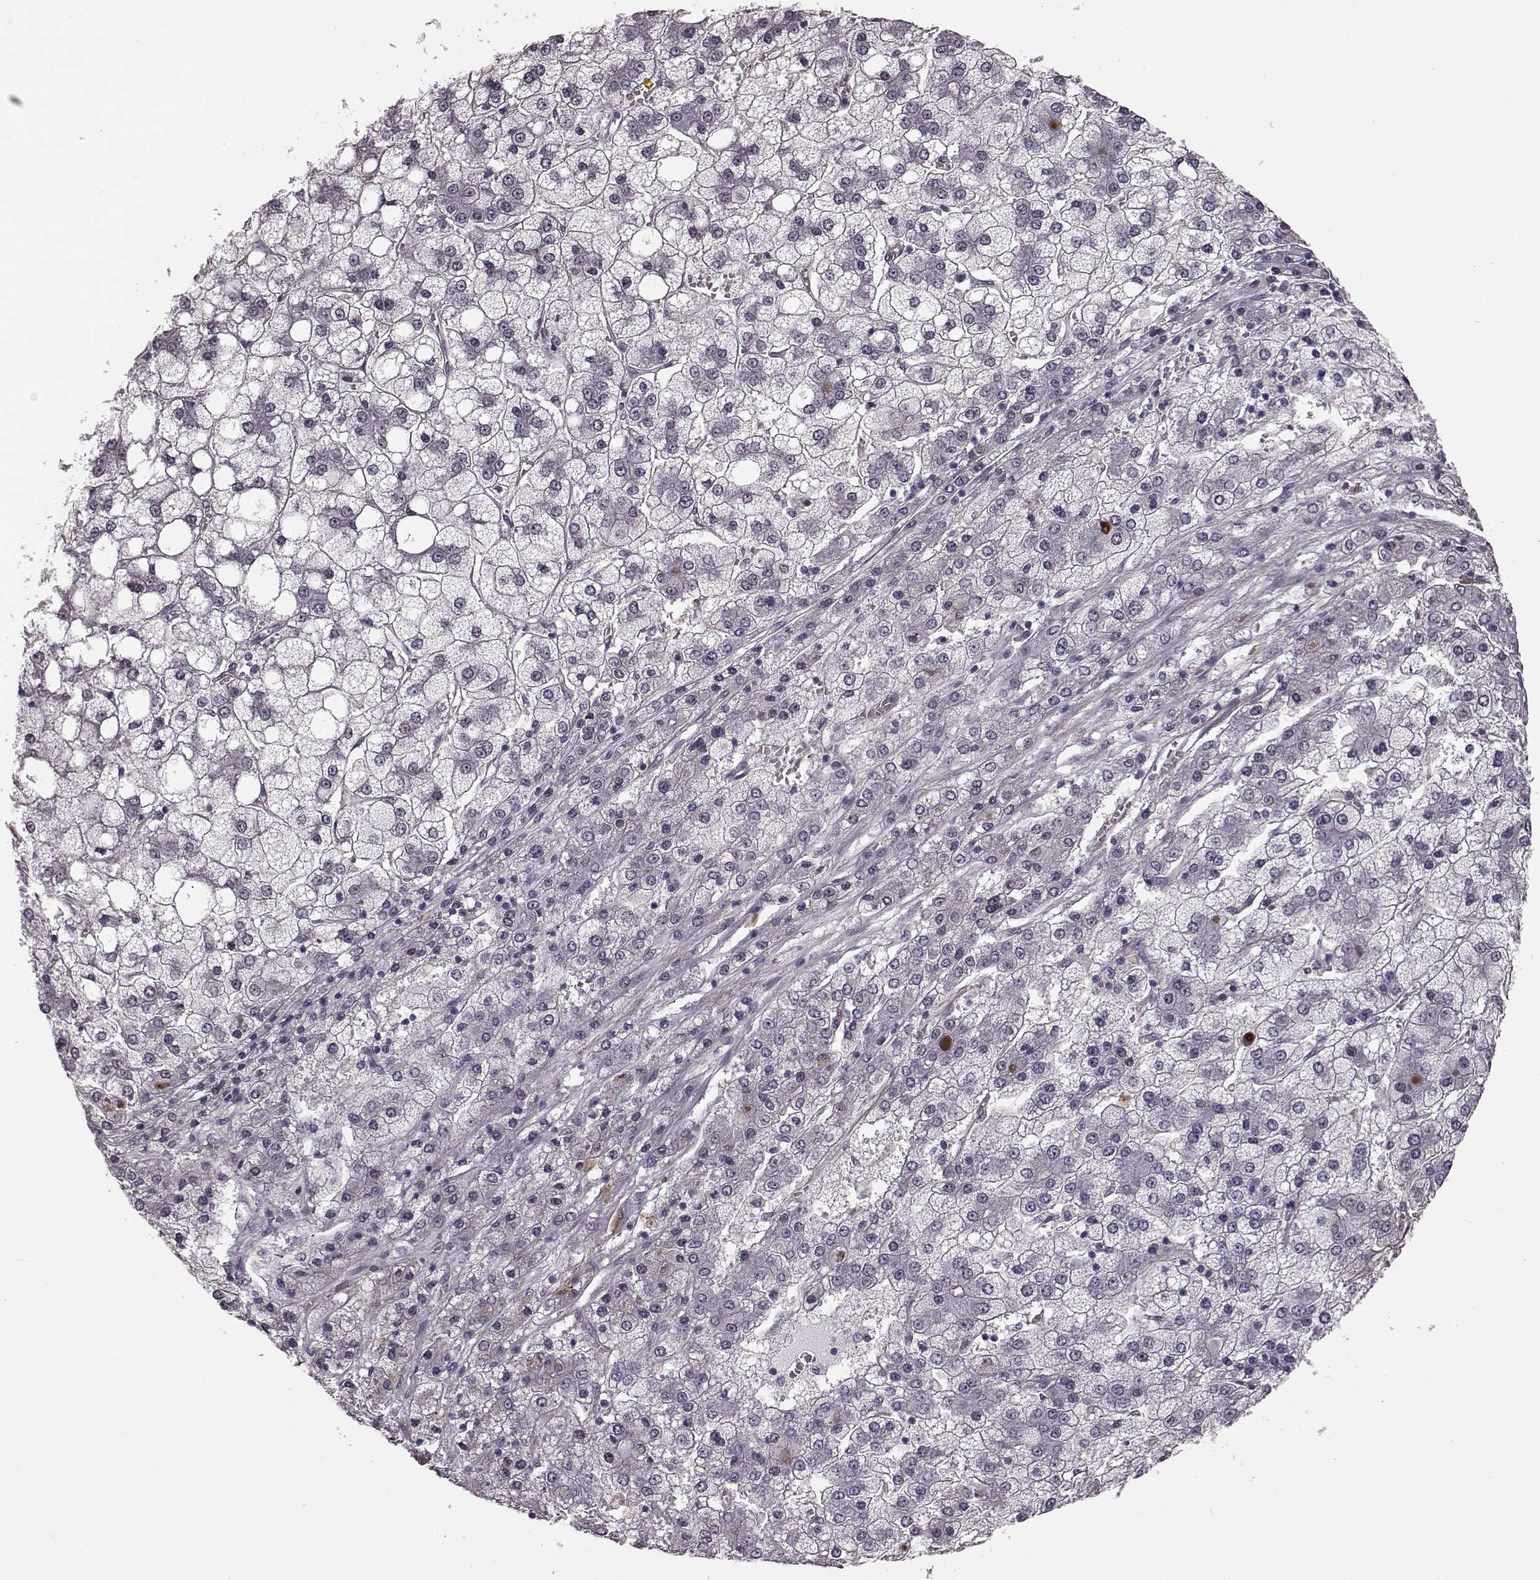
{"staining": {"intensity": "negative", "quantity": "none", "location": "none"}, "tissue": "liver cancer", "cell_type": "Tumor cells", "image_type": "cancer", "snomed": [{"axis": "morphology", "description": "Carcinoma, Hepatocellular, NOS"}, {"axis": "topography", "description": "Liver"}], "caption": "This image is of liver cancer stained with IHC to label a protein in brown with the nuclei are counter-stained blue. There is no staining in tumor cells.", "gene": "SLCO3A1", "patient": {"sex": "male", "age": 73}}